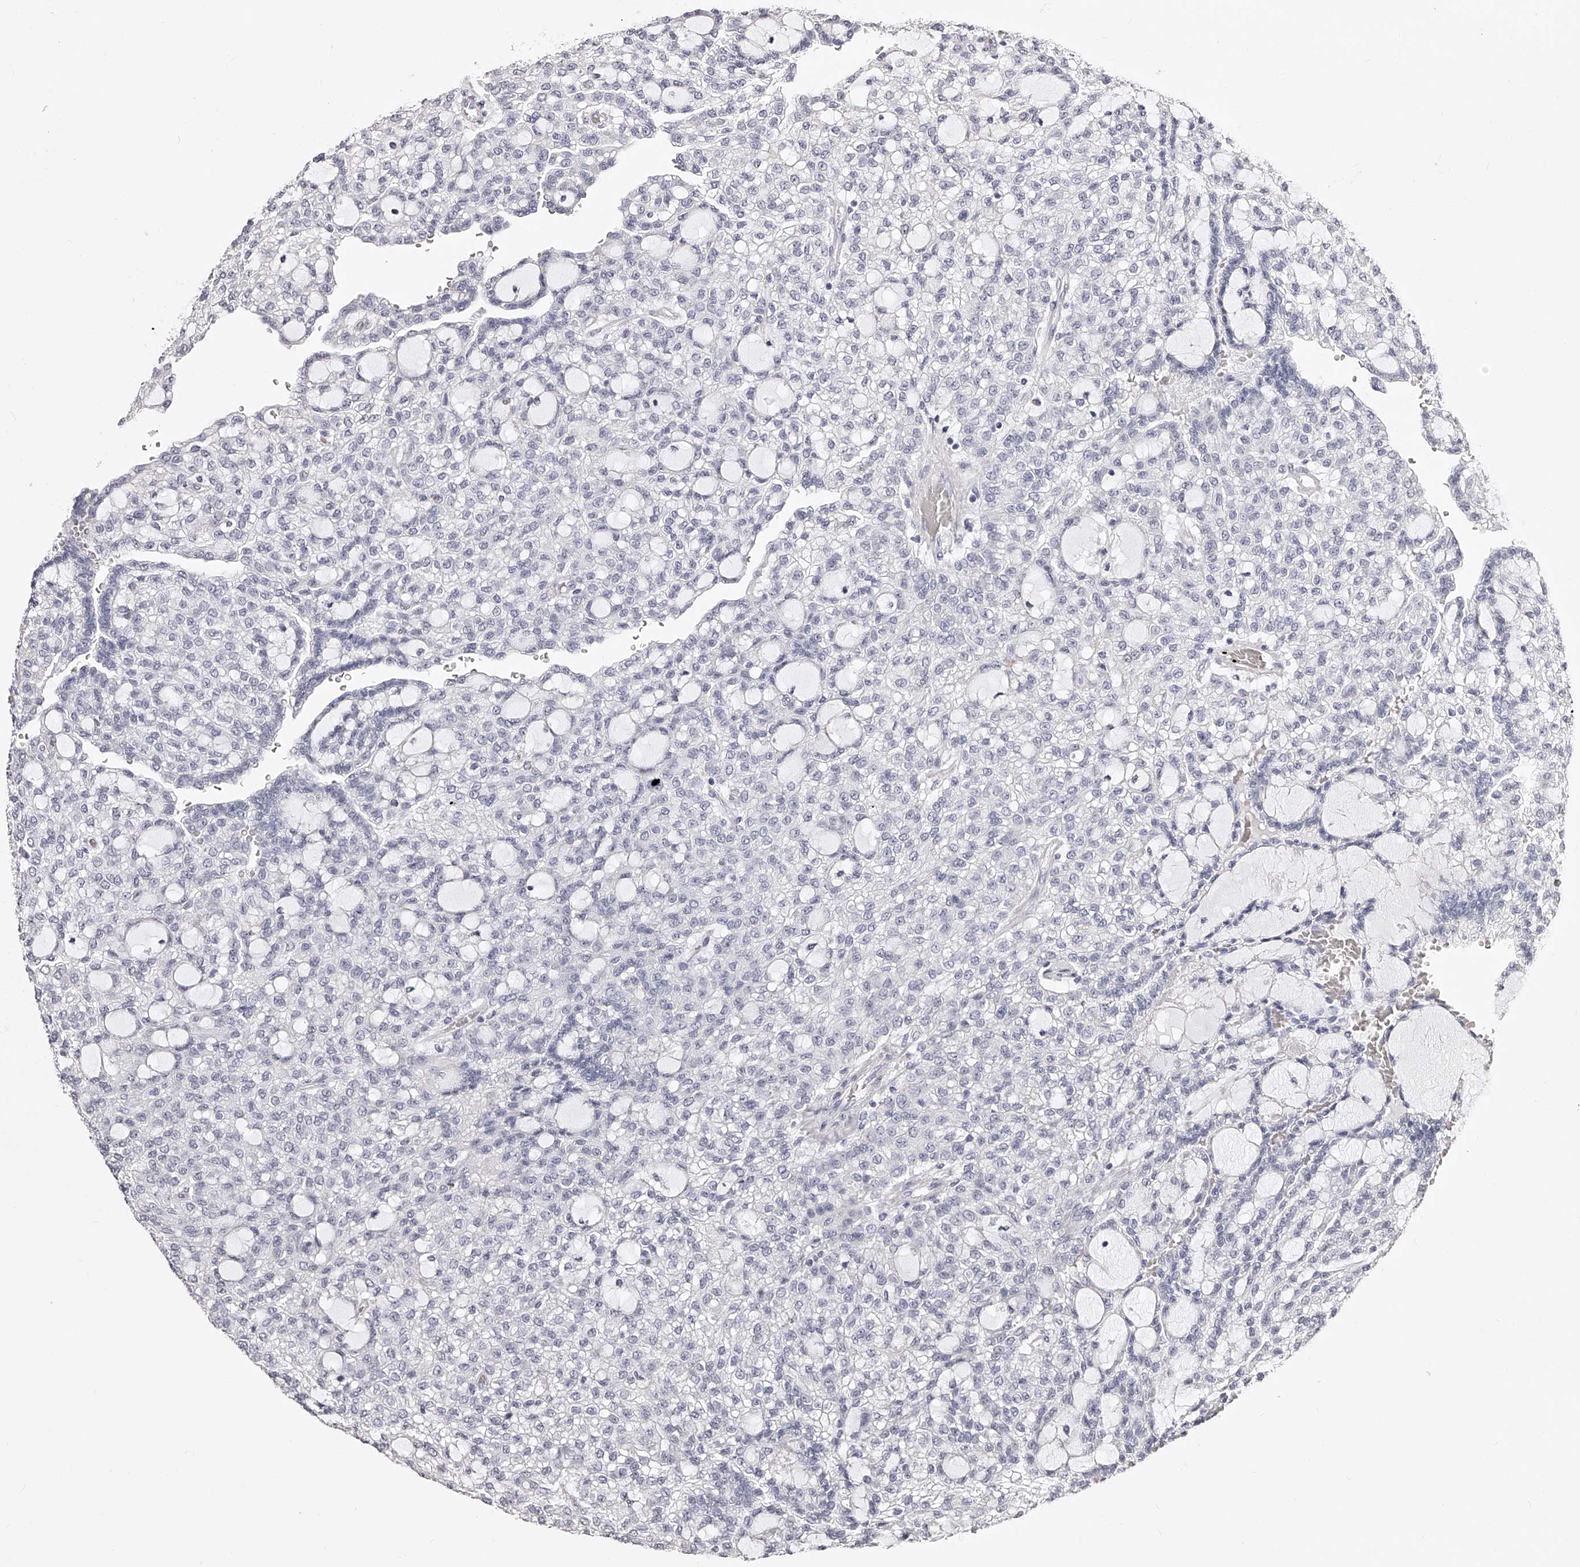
{"staining": {"intensity": "negative", "quantity": "none", "location": "none"}, "tissue": "renal cancer", "cell_type": "Tumor cells", "image_type": "cancer", "snomed": [{"axis": "morphology", "description": "Adenocarcinoma, NOS"}, {"axis": "topography", "description": "Kidney"}], "caption": "Photomicrograph shows no protein positivity in tumor cells of adenocarcinoma (renal) tissue.", "gene": "ZNF502", "patient": {"sex": "male", "age": 63}}